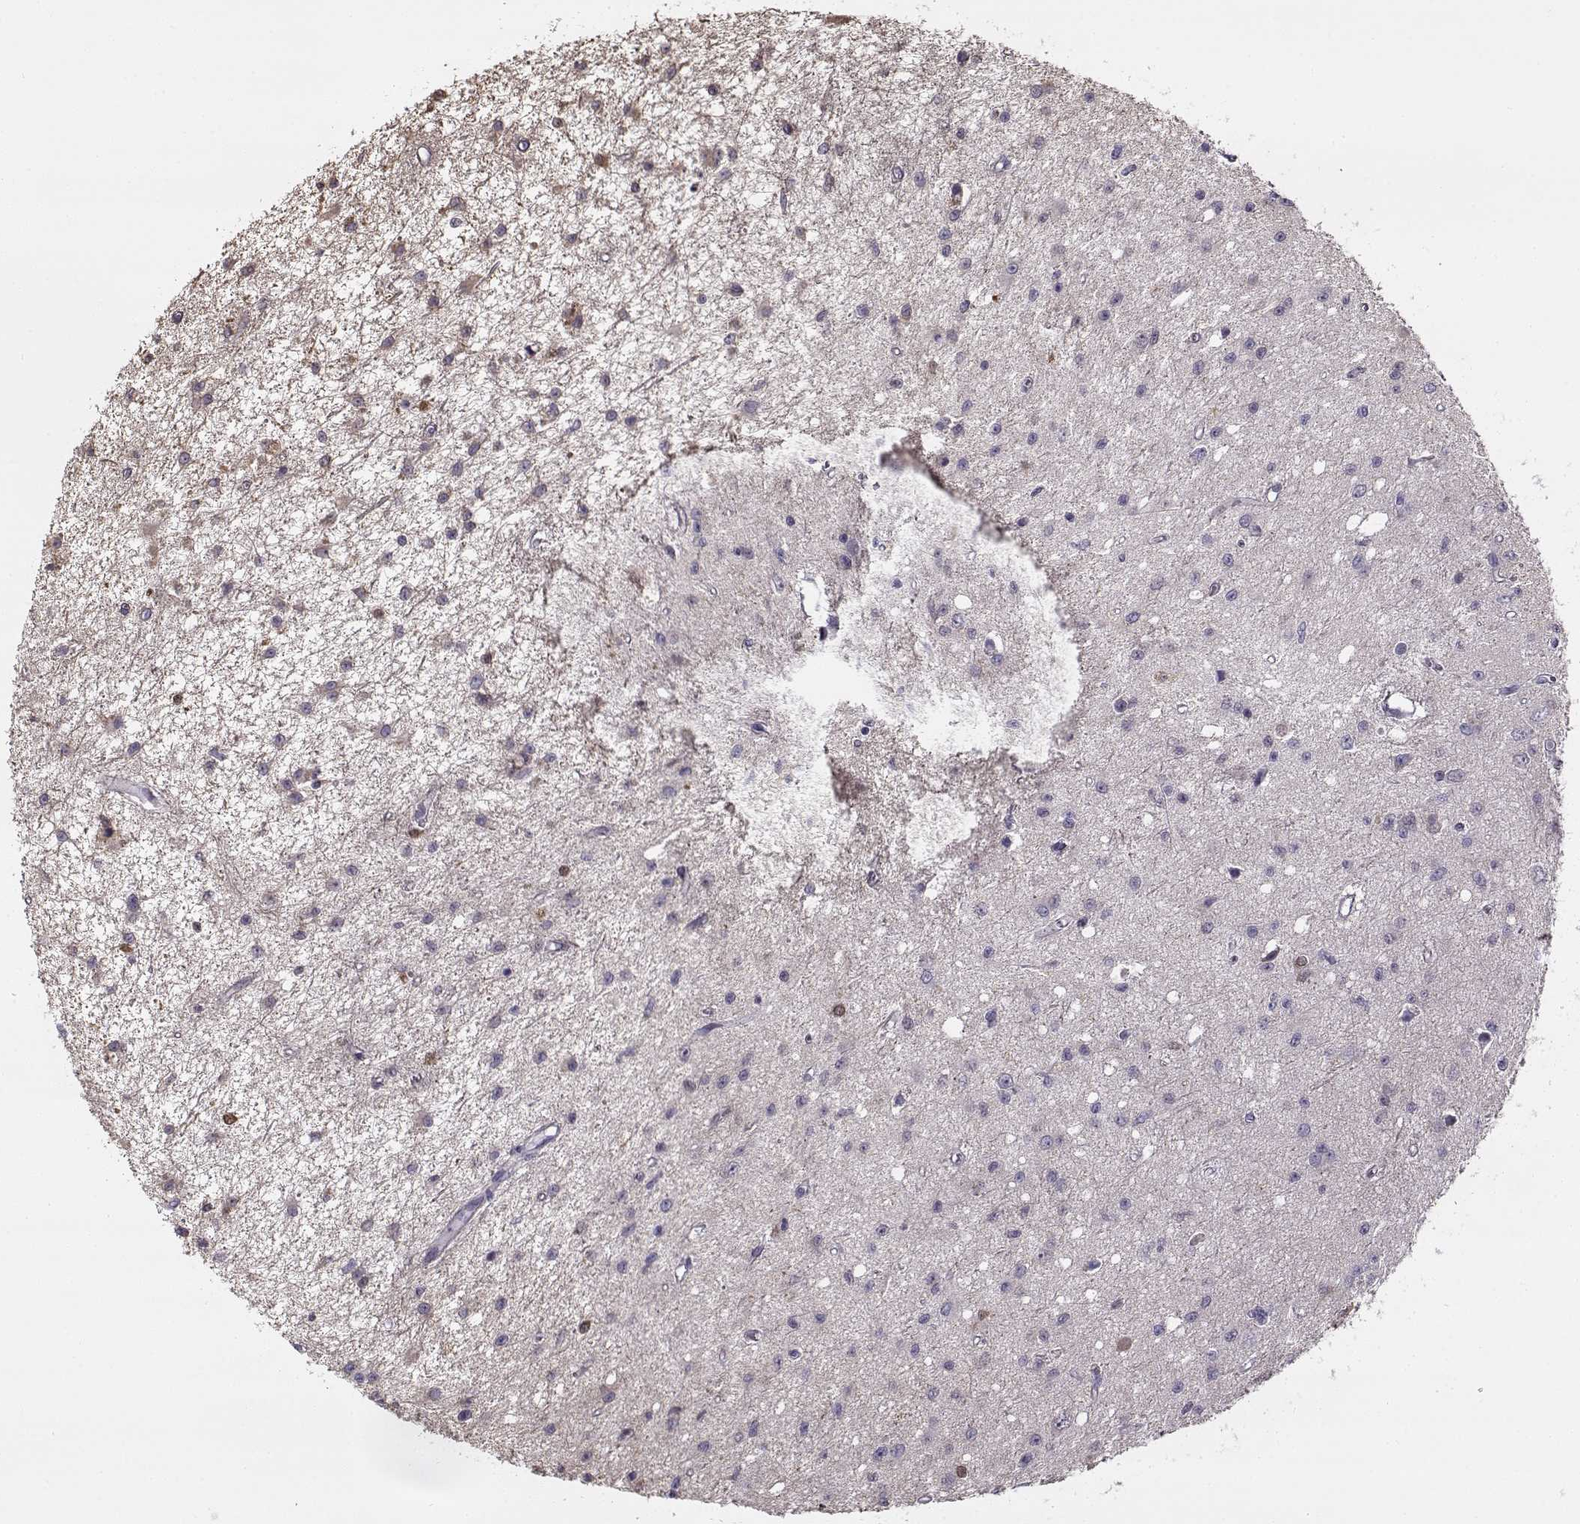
{"staining": {"intensity": "negative", "quantity": "none", "location": "none"}, "tissue": "glioma", "cell_type": "Tumor cells", "image_type": "cancer", "snomed": [{"axis": "morphology", "description": "Glioma, malignant, Low grade"}, {"axis": "topography", "description": "Brain"}], "caption": "Glioma stained for a protein using IHC demonstrates no staining tumor cells.", "gene": "UCP3", "patient": {"sex": "female", "age": 45}}